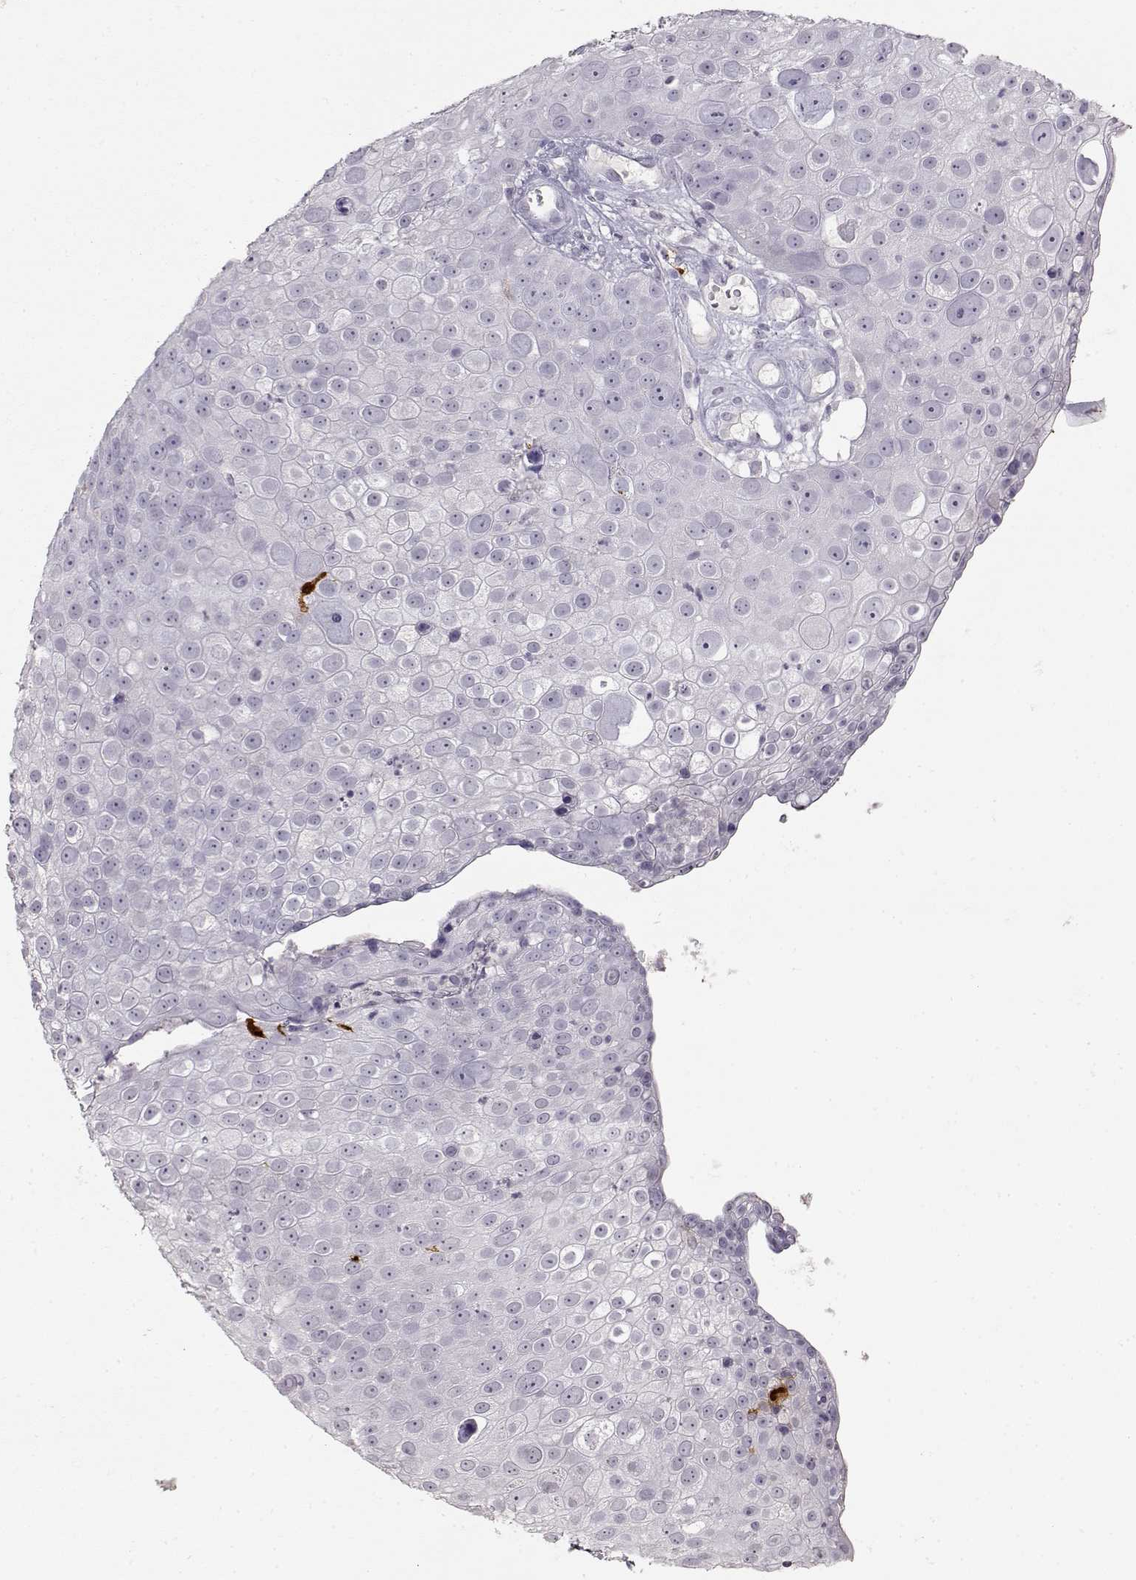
{"staining": {"intensity": "negative", "quantity": "none", "location": "none"}, "tissue": "skin cancer", "cell_type": "Tumor cells", "image_type": "cancer", "snomed": [{"axis": "morphology", "description": "Squamous cell carcinoma, NOS"}, {"axis": "topography", "description": "Skin"}], "caption": "Skin squamous cell carcinoma stained for a protein using IHC exhibits no staining tumor cells.", "gene": "S100B", "patient": {"sex": "male", "age": 71}}